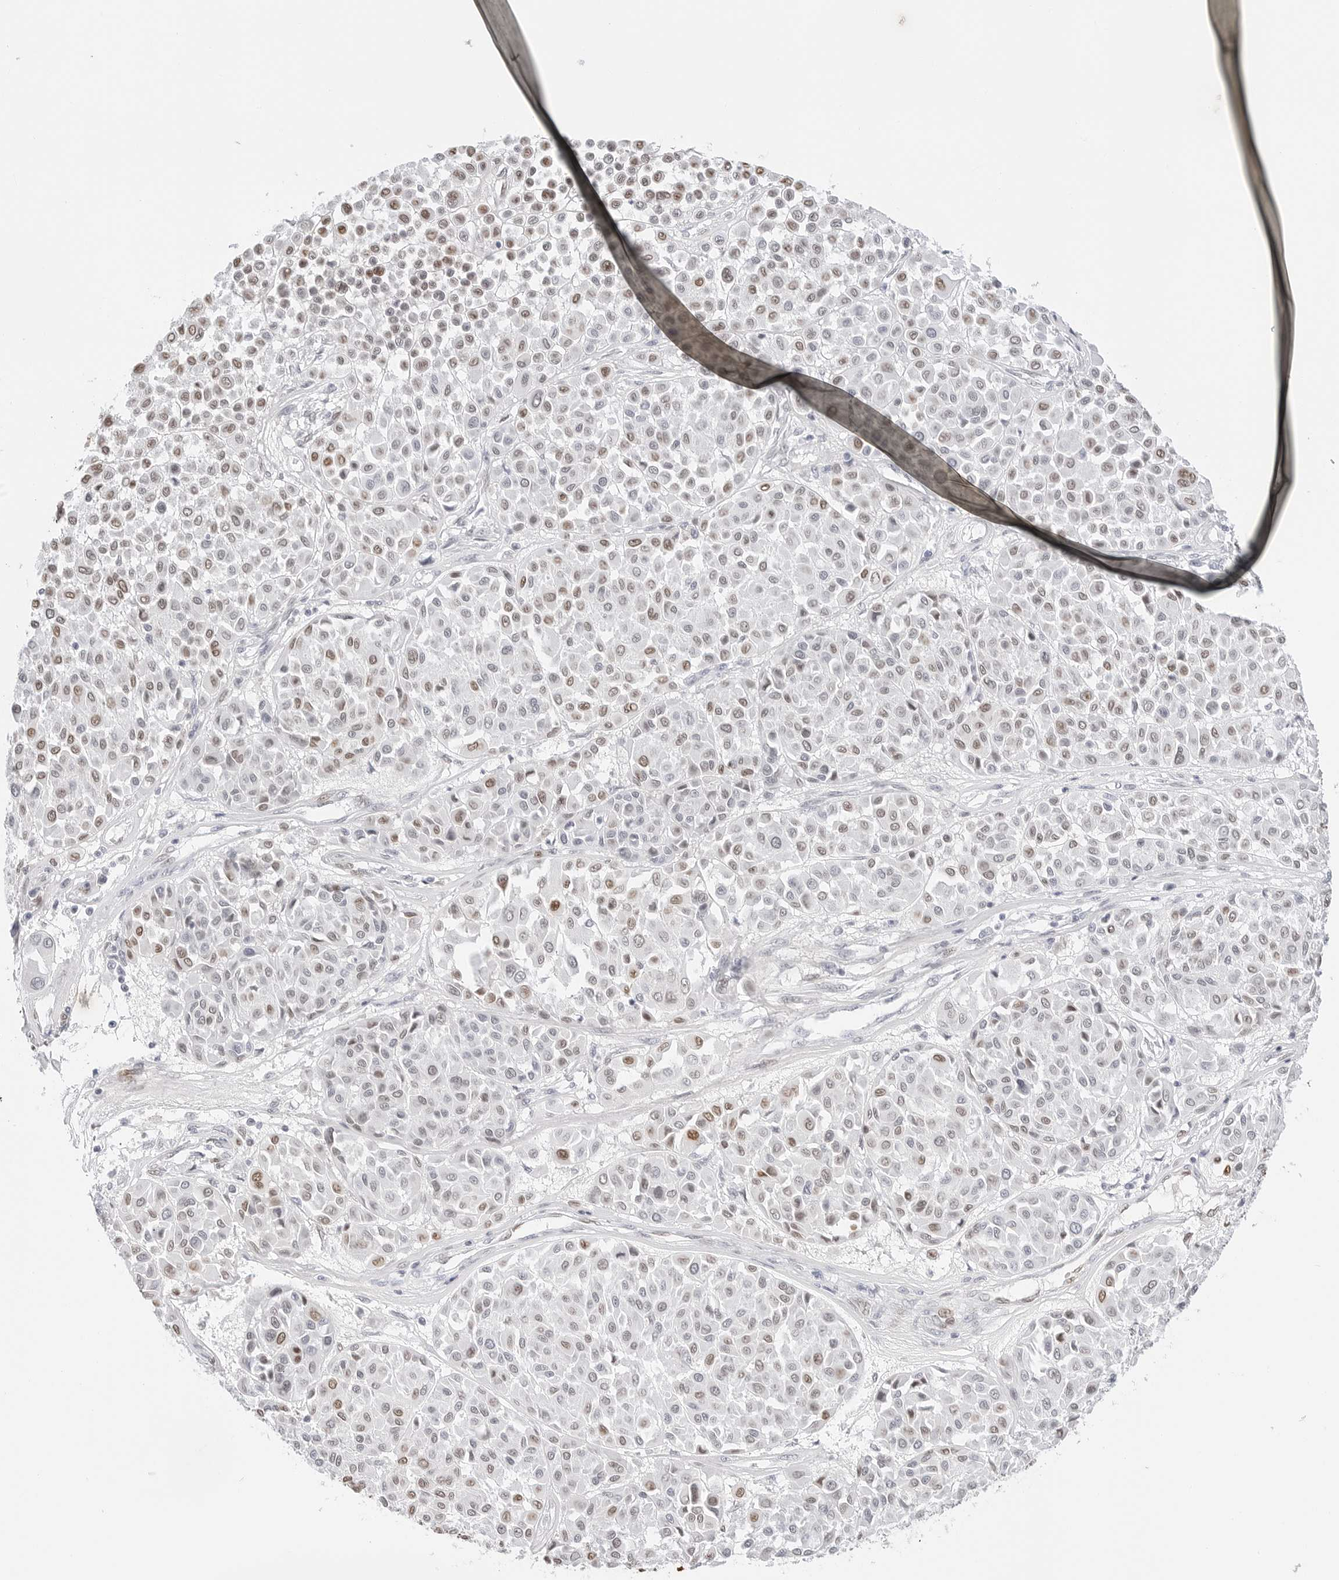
{"staining": {"intensity": "moderate", "quantity": ">75%", "location": "nuclear"}, "tissue": "melanoma", "cell_type": "Tumor cells", "image_type": "cancer", "snomed": [{"axis": "morphology", "description": "Malignant melanoma, Metastatic site"}, {"axis": "topography", "description": "Soft tissue"}], "caption": "The immunohistochemical stain highlights moderate nuclear positivity in tumor cells of malignant melanoma (metastatic site) tissue.", "gene": "SPIDR", "patient": {"sex": "male", "age": 41}}